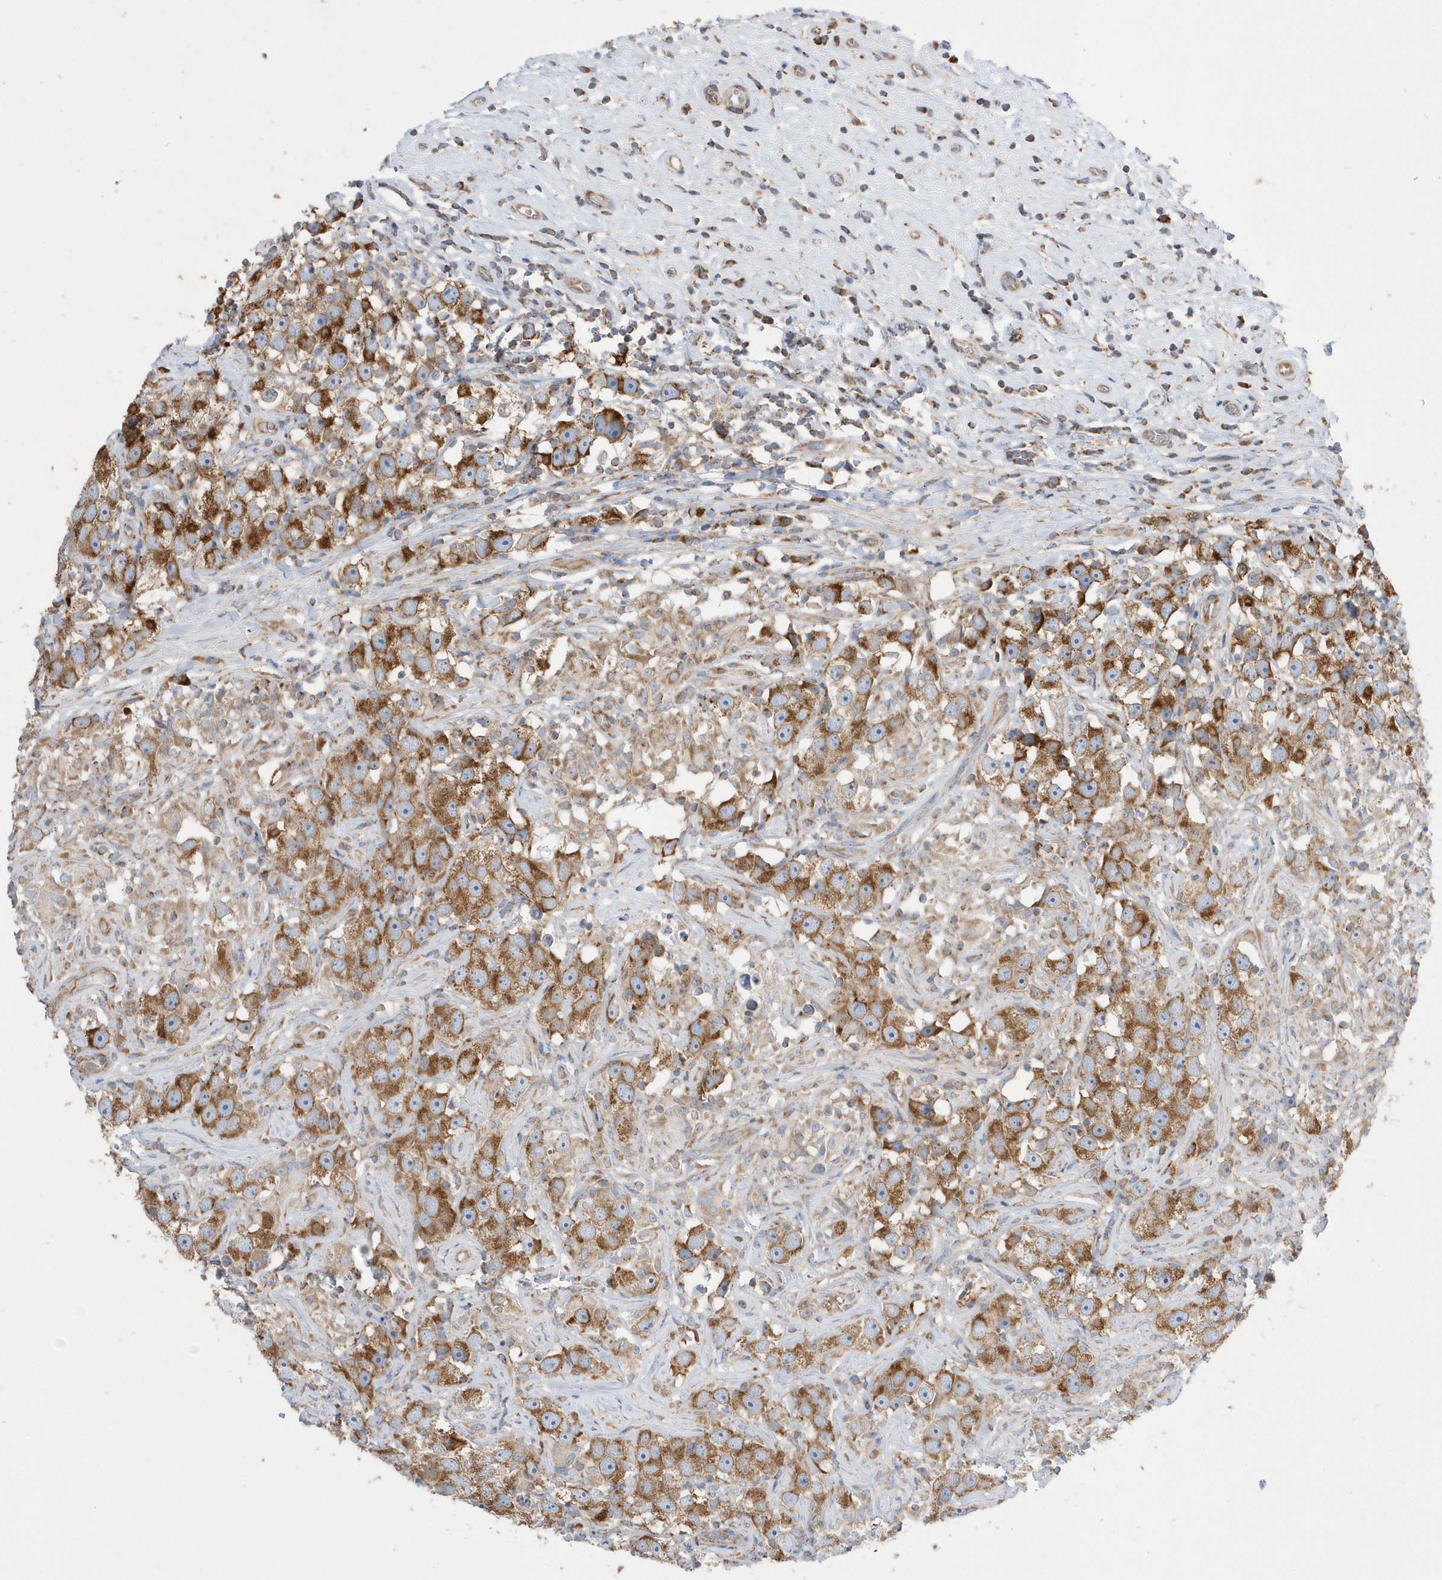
{"staining": {"intensity": "strong", "quantity": ">75%", "location": "cytoplasmic/membranous"}, "tissue": "testis cancer", "cell_type": "Tumor cells", "image_type": "cancer", "snomed": [{"axis": "morphology", "description": "Seminoma, NOS"}, {"axis": "topography", "description": "Testis"}], "caption": "The immunohistochemical stain labels strong cytoplasmic/membranous expression in tumor cells of testis cancer (seminoma) tissue.", "gene": "SPATA5", "patient": {"sex": "male", "age": 49}}